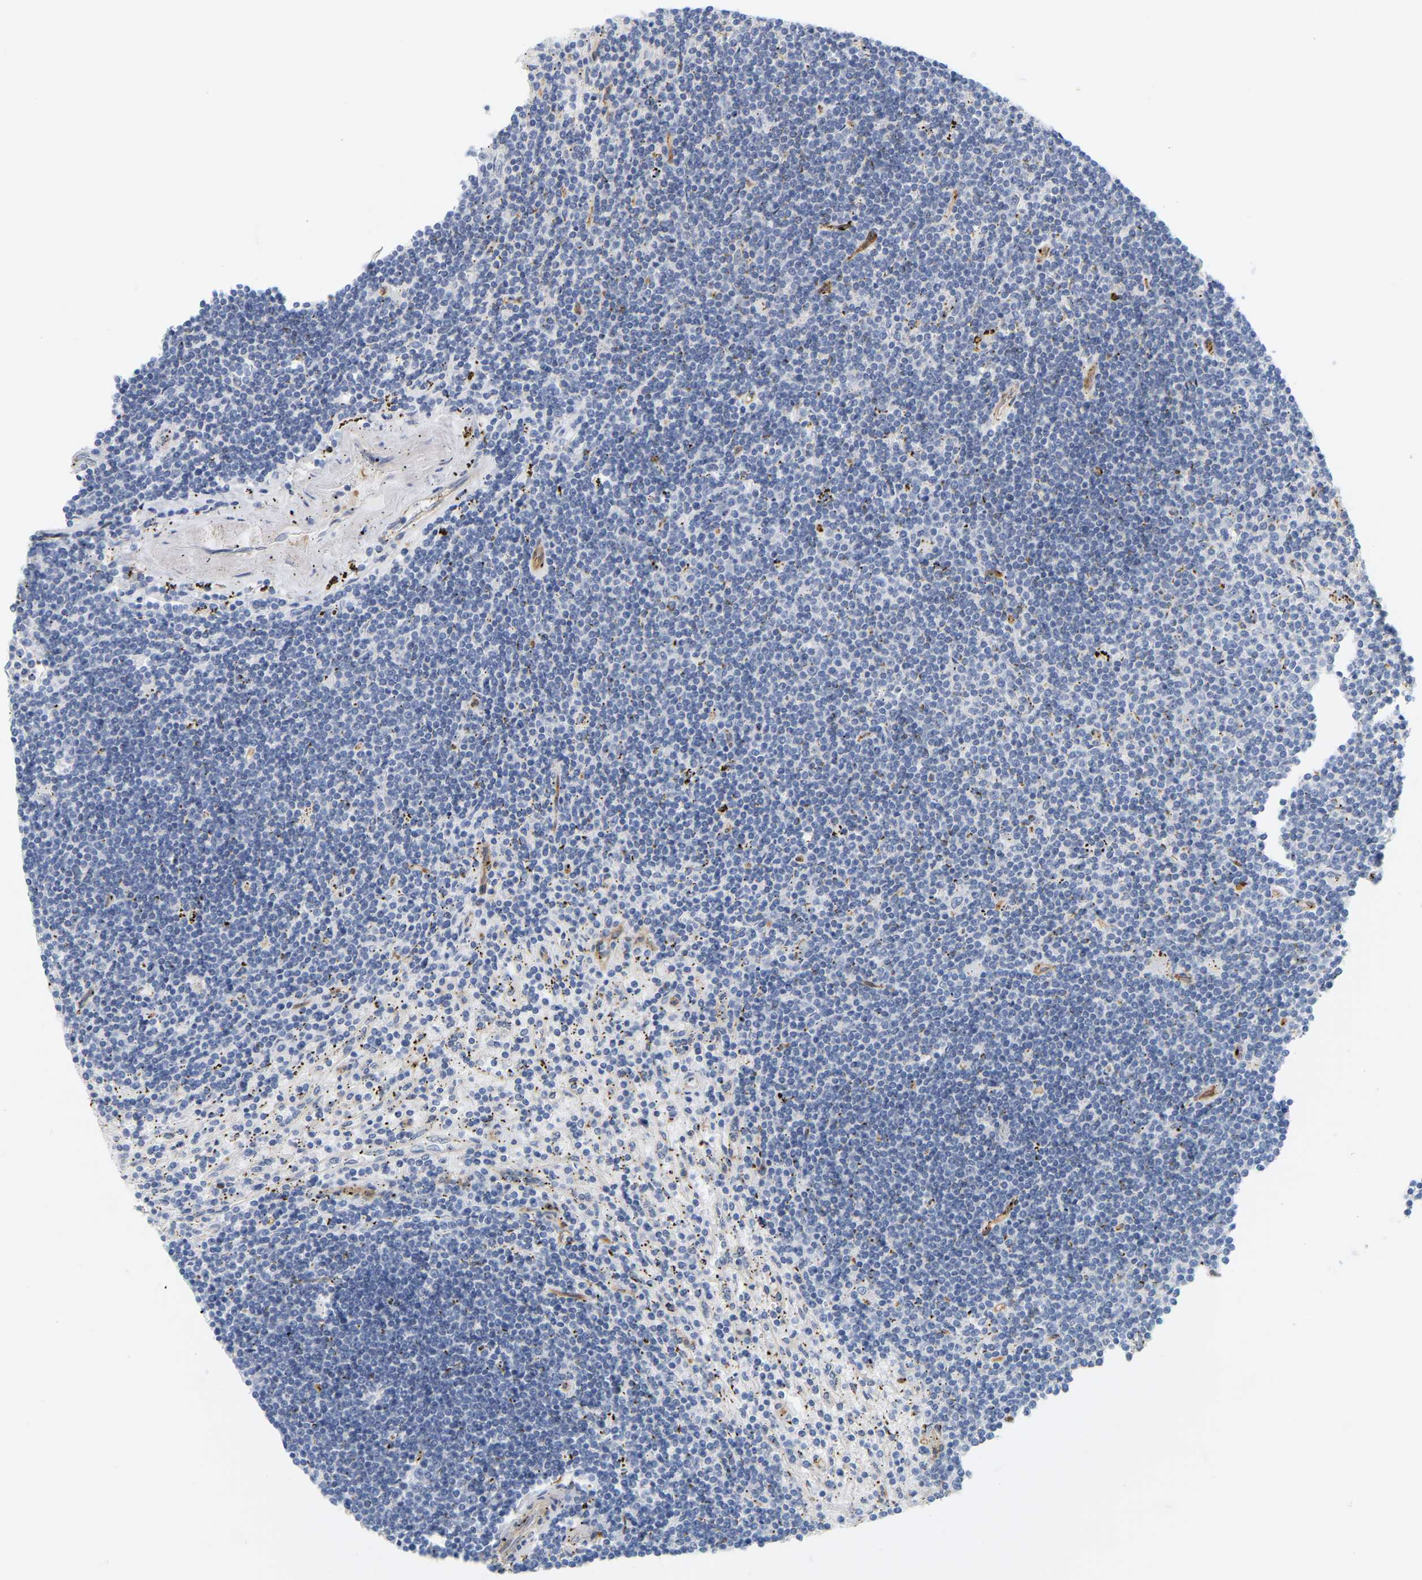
{"staining": {"intensity": "negative", "quantity": "none", "location": "none"}, "tissue": "lymphoma", "cell_type": "Tumor cells", "image_type": "cancer", "snomed": [{"axis": "morphology", "description": "Malignant lymphoma, non-Hodgkin's type, Low grade"}, {"axis": "topography", "description": "Spleen"}], "caption": "Low-grade malignant lymphoma, non-Hodgkin's type stained for a protein using immunohistochemistry (IHC) demonstrates no expression tumor cells.", "gene": "RAPH1", "patient": {"sex": "male", "age": 76}}